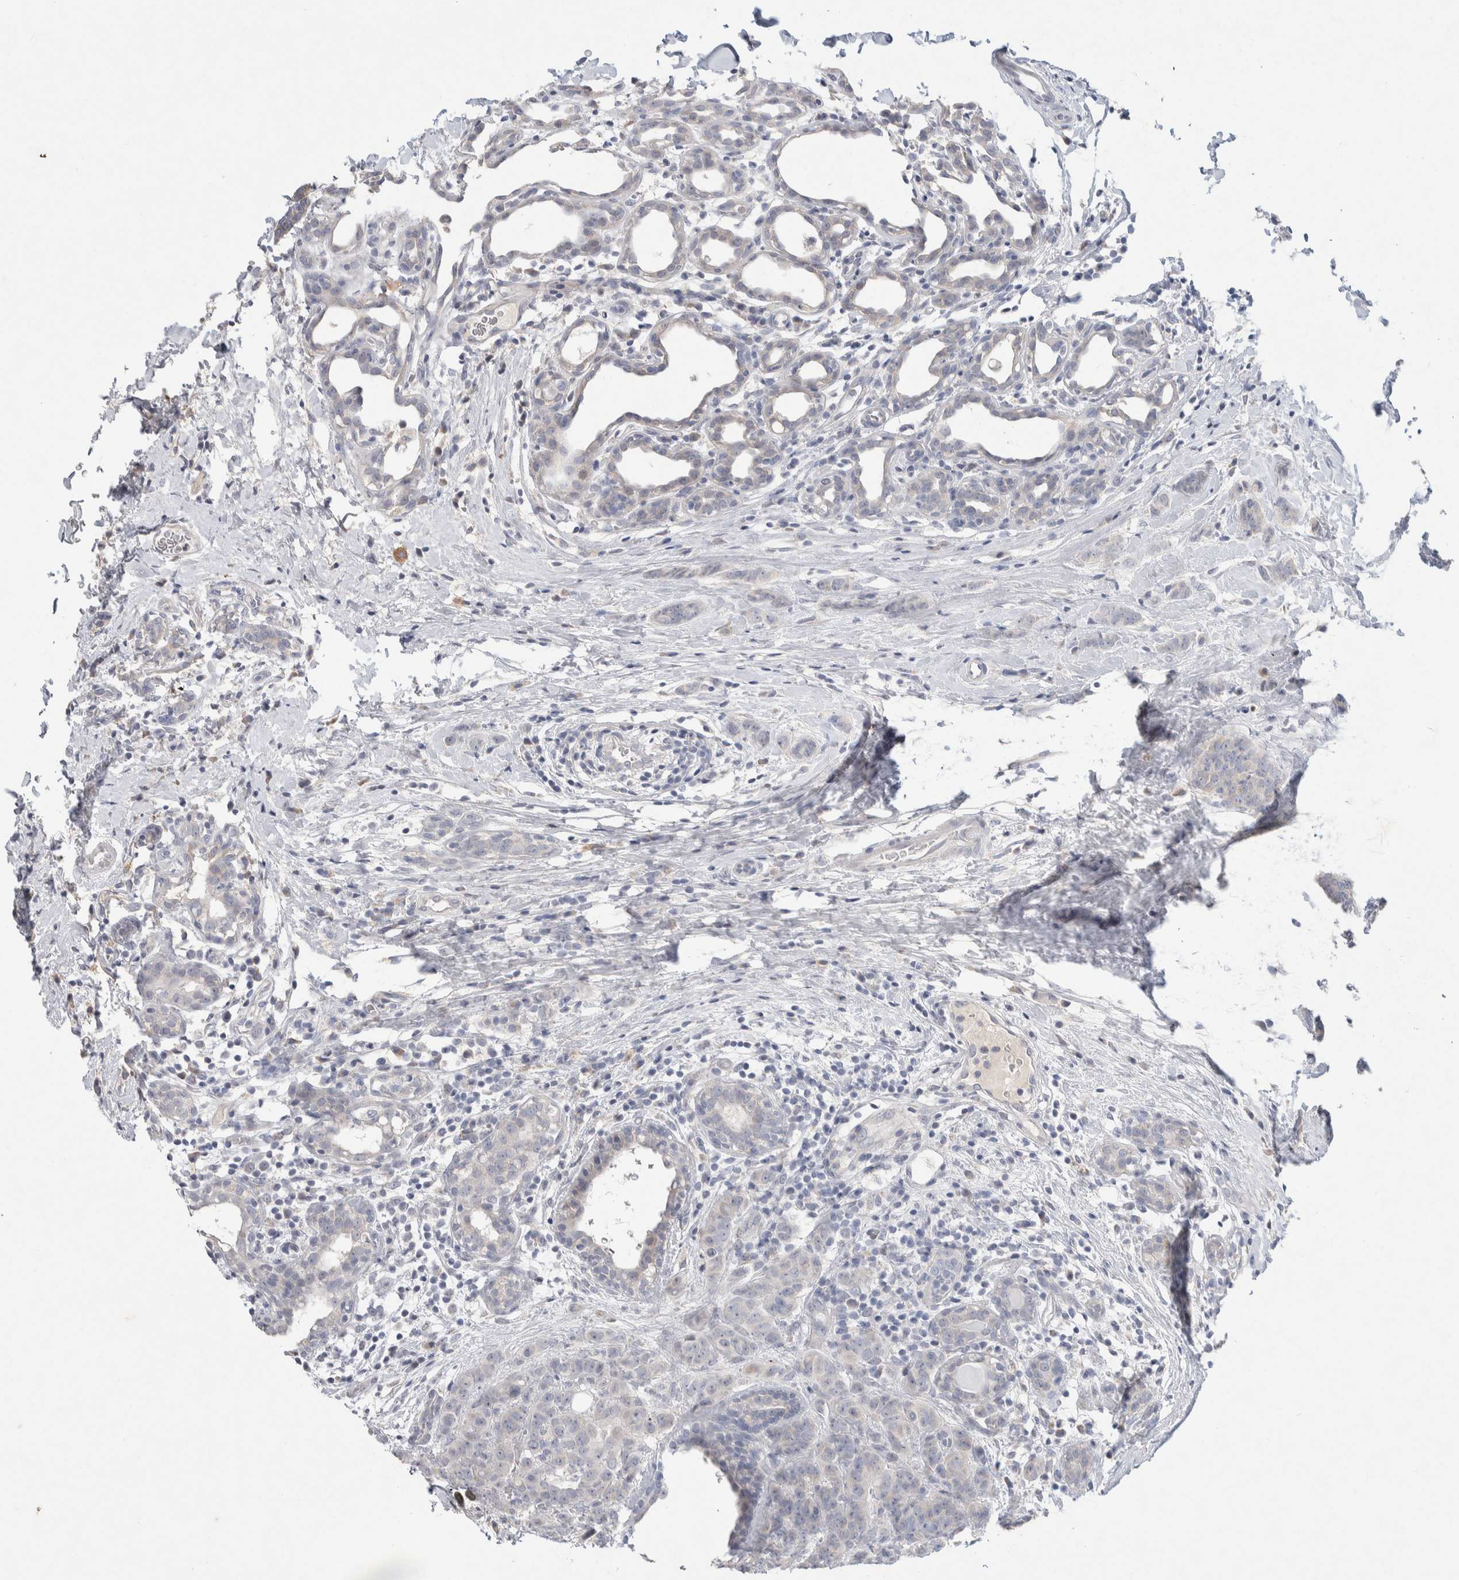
{"staining": {"intensity": "negative", "quantity": "none", "location": "none"}, "tissue": "breast cancer", "cell_type": "Tumor cells", "image_type": "cancer", "snomed": [{"axis": "morphology", "description": "Normal tissue, NOS"}, {"axis": "morphology", "description": "Duct carcinoma"}, {"axis": "topography", "description": "Breast"}], "caption": "There is no significant expression in tumor cells of breast cancer. The staining is performed using DAB brown chromogen with nuclei counter-stained in using hematoxylin.", "gene": "CMTM4", "patient": {"sex": "female", "age": 40}}